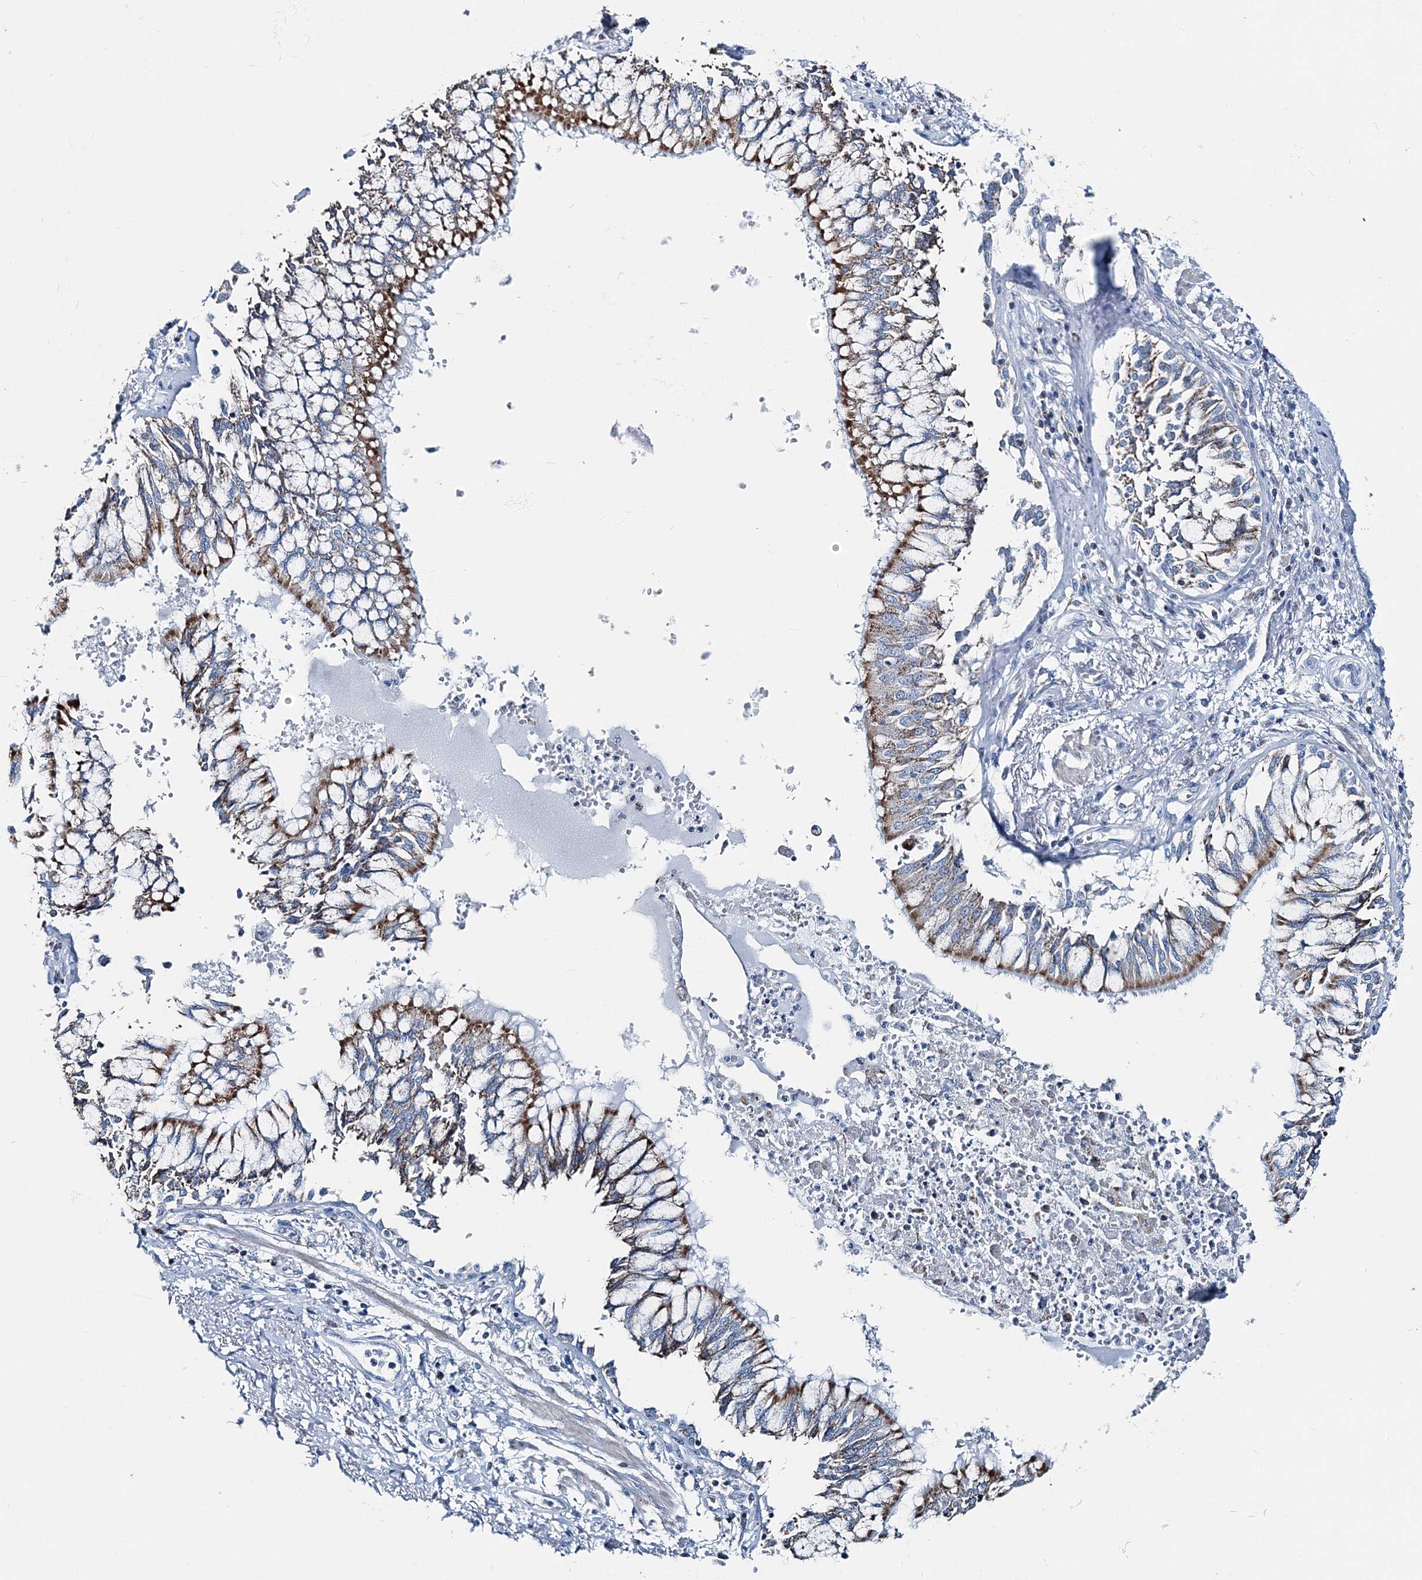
{"staining": {"intensity": "moderate", "quantity": "25%-75%", "location": "cytoplasmic/membranous"}, "tissue": "bronchus", "cell_type": "Respiratory epithelial cells", "image_type": "normal", "snomed": [{"axis": "morphology", "description": "Normal tissue, NOS"}, {"axis": "topography", "description": "Cartilage tissue"}, {"axis": "topography", "description": "Bronchus"}, {"axis": "topography", "description": "Lung"}], "caption": "Respiratory epithelial cells show moderate cytoplasmic/membranous expression in about 25%-75% of cells in unremarkable bronchus.", "gene": "GABARAPL2", "patient": {"sex": "female", "age": 49}}